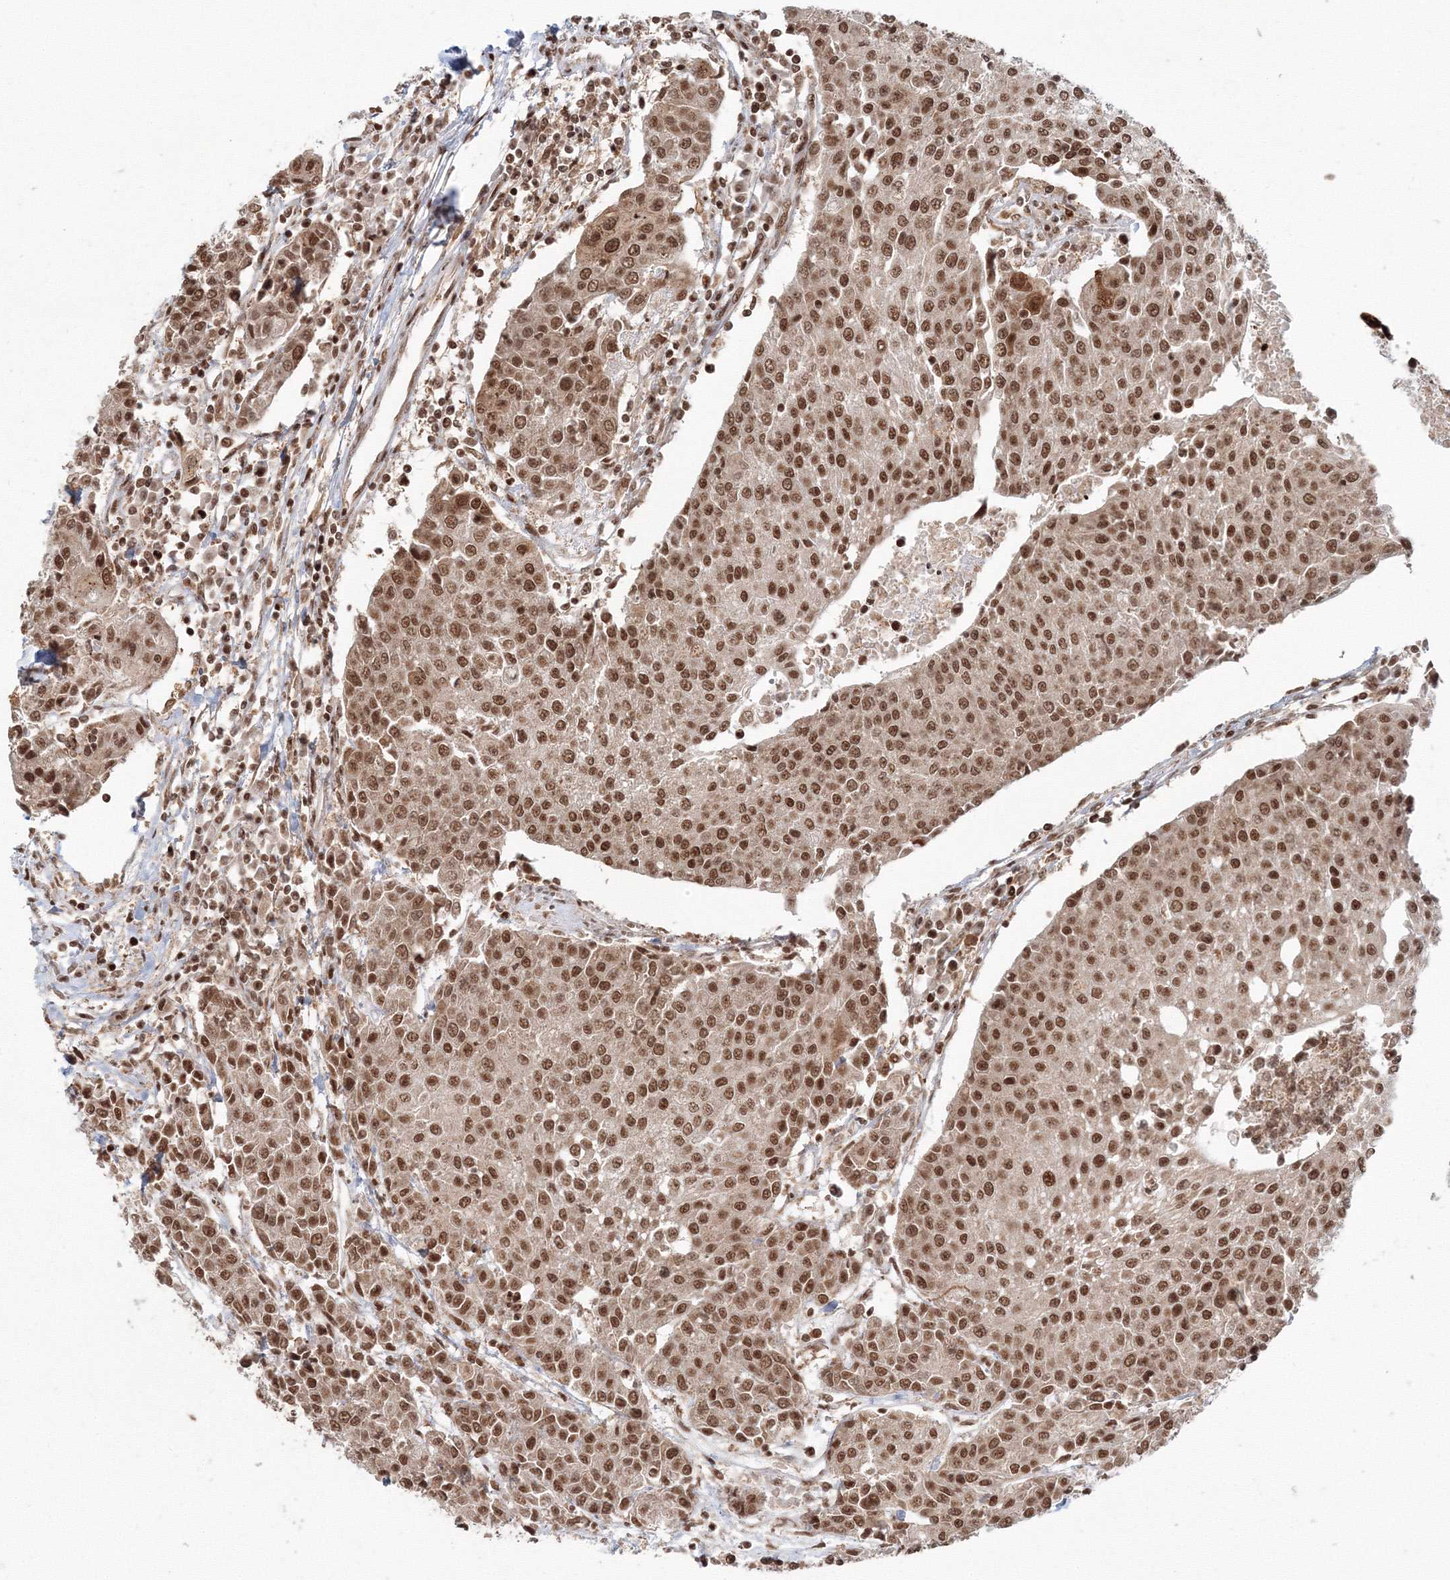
{"staining": {"intensity": "moderate", "quantity": ">75%", "location": "nuclear"}, "tissue": "urothelial cancer", "cell_type": "Tumor cells", "image_type": "cancer", "snomed": [{"axis": "morphology", "description": "Urothelial carcinoma, High grade"}, {"axis": "topography", "description": "Urinary bladder"}], "caption": "A brown stain highlights moderate nuclear positivity of a protein in urothelial cancer tumor cells.", "gene": "KIF20A", "patient": {"sex": "female", "age": 85}}